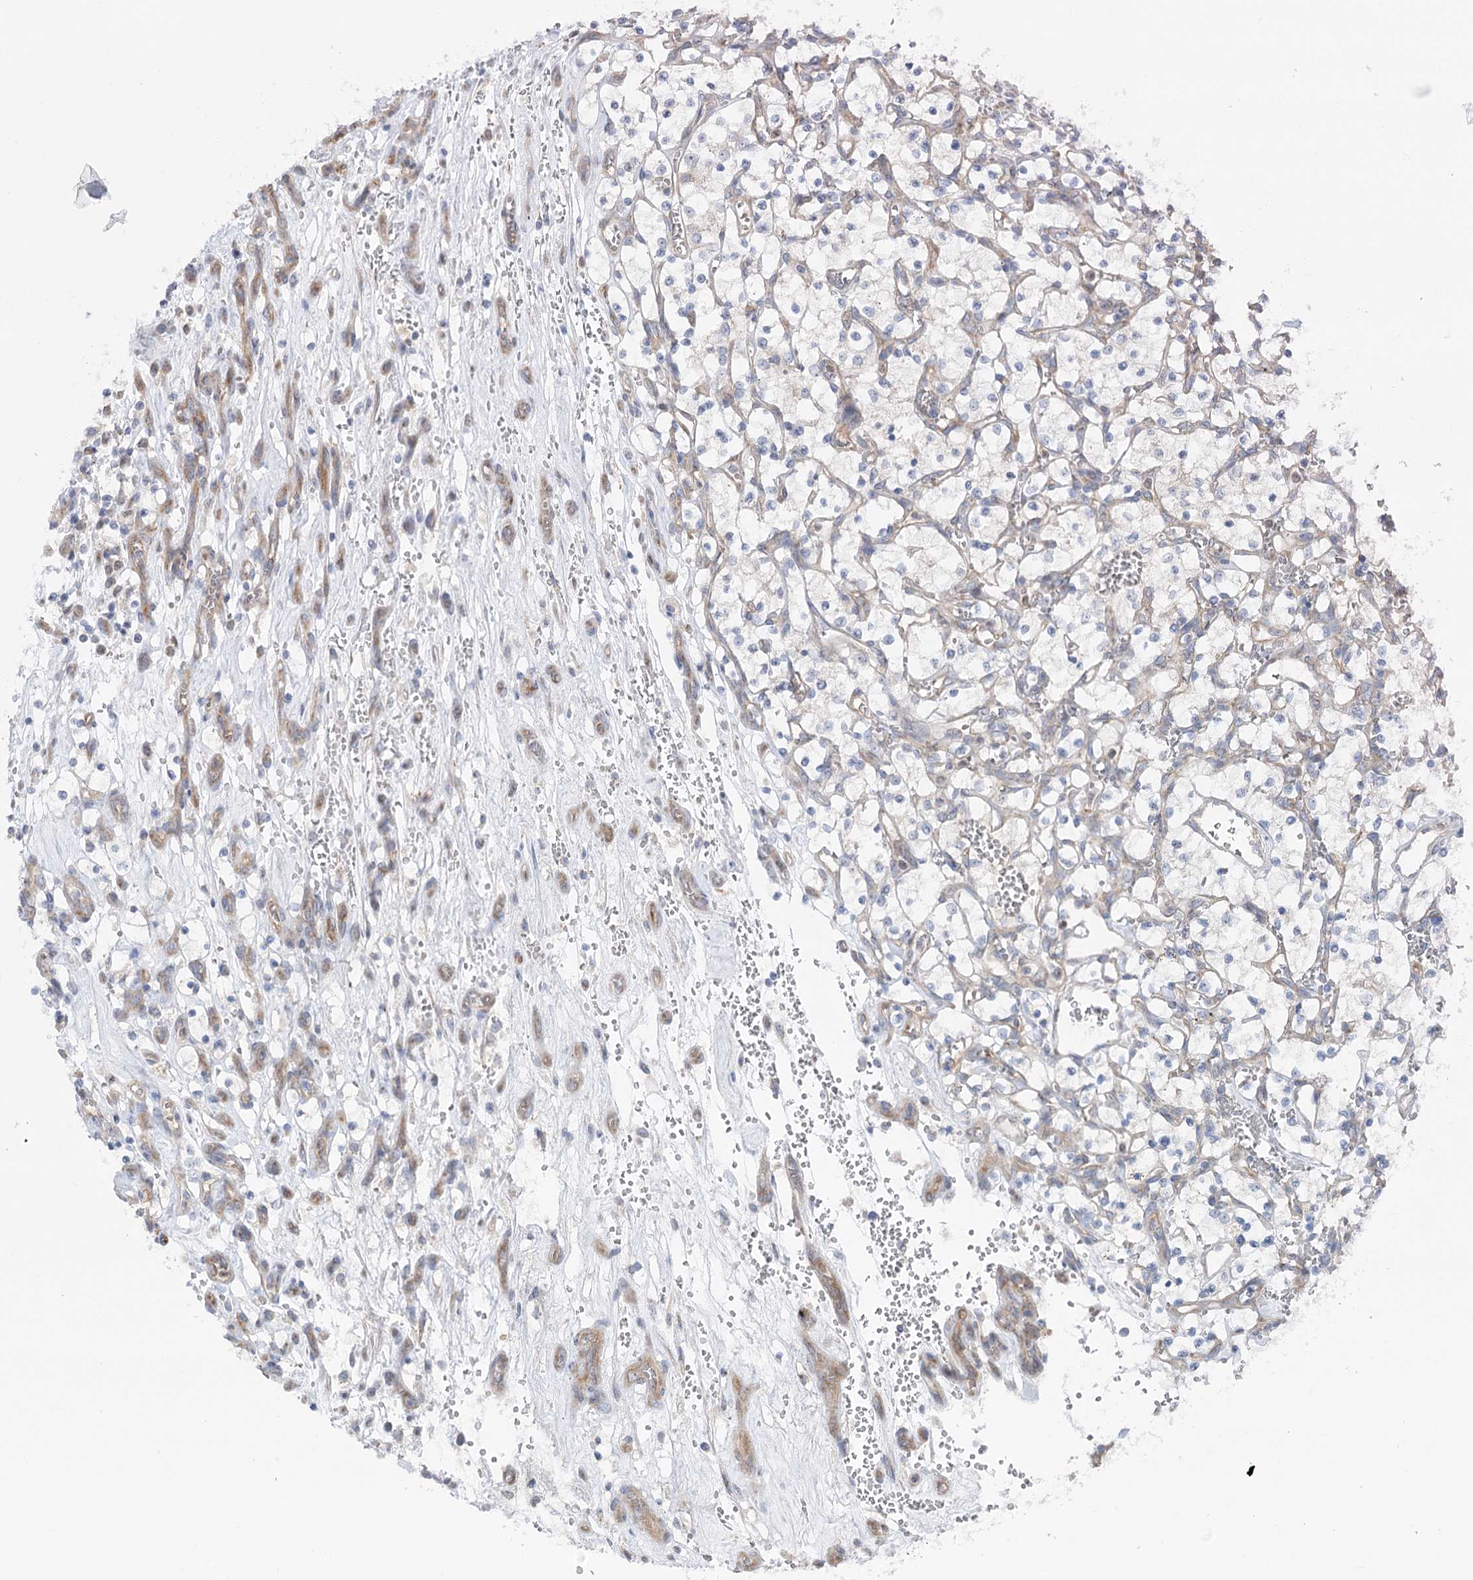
{"staining": {"intensity": "negative", "quantity": "none", "location": "none"}, "tissue": "renal cancer", "cell_type": "Tumor cells", "image_type": "cancer", "snomed": [{"axis": "morphology", "description": "Adenocarcinoma, NOS"}, {"axis": "topography", "description": "Kidney"}], "caption": "Immunohistochemistry of renal cancer shows no expression in tumor cells.", "gene": "SCN11A", "patient": {"sex": "female", "age": 69}}